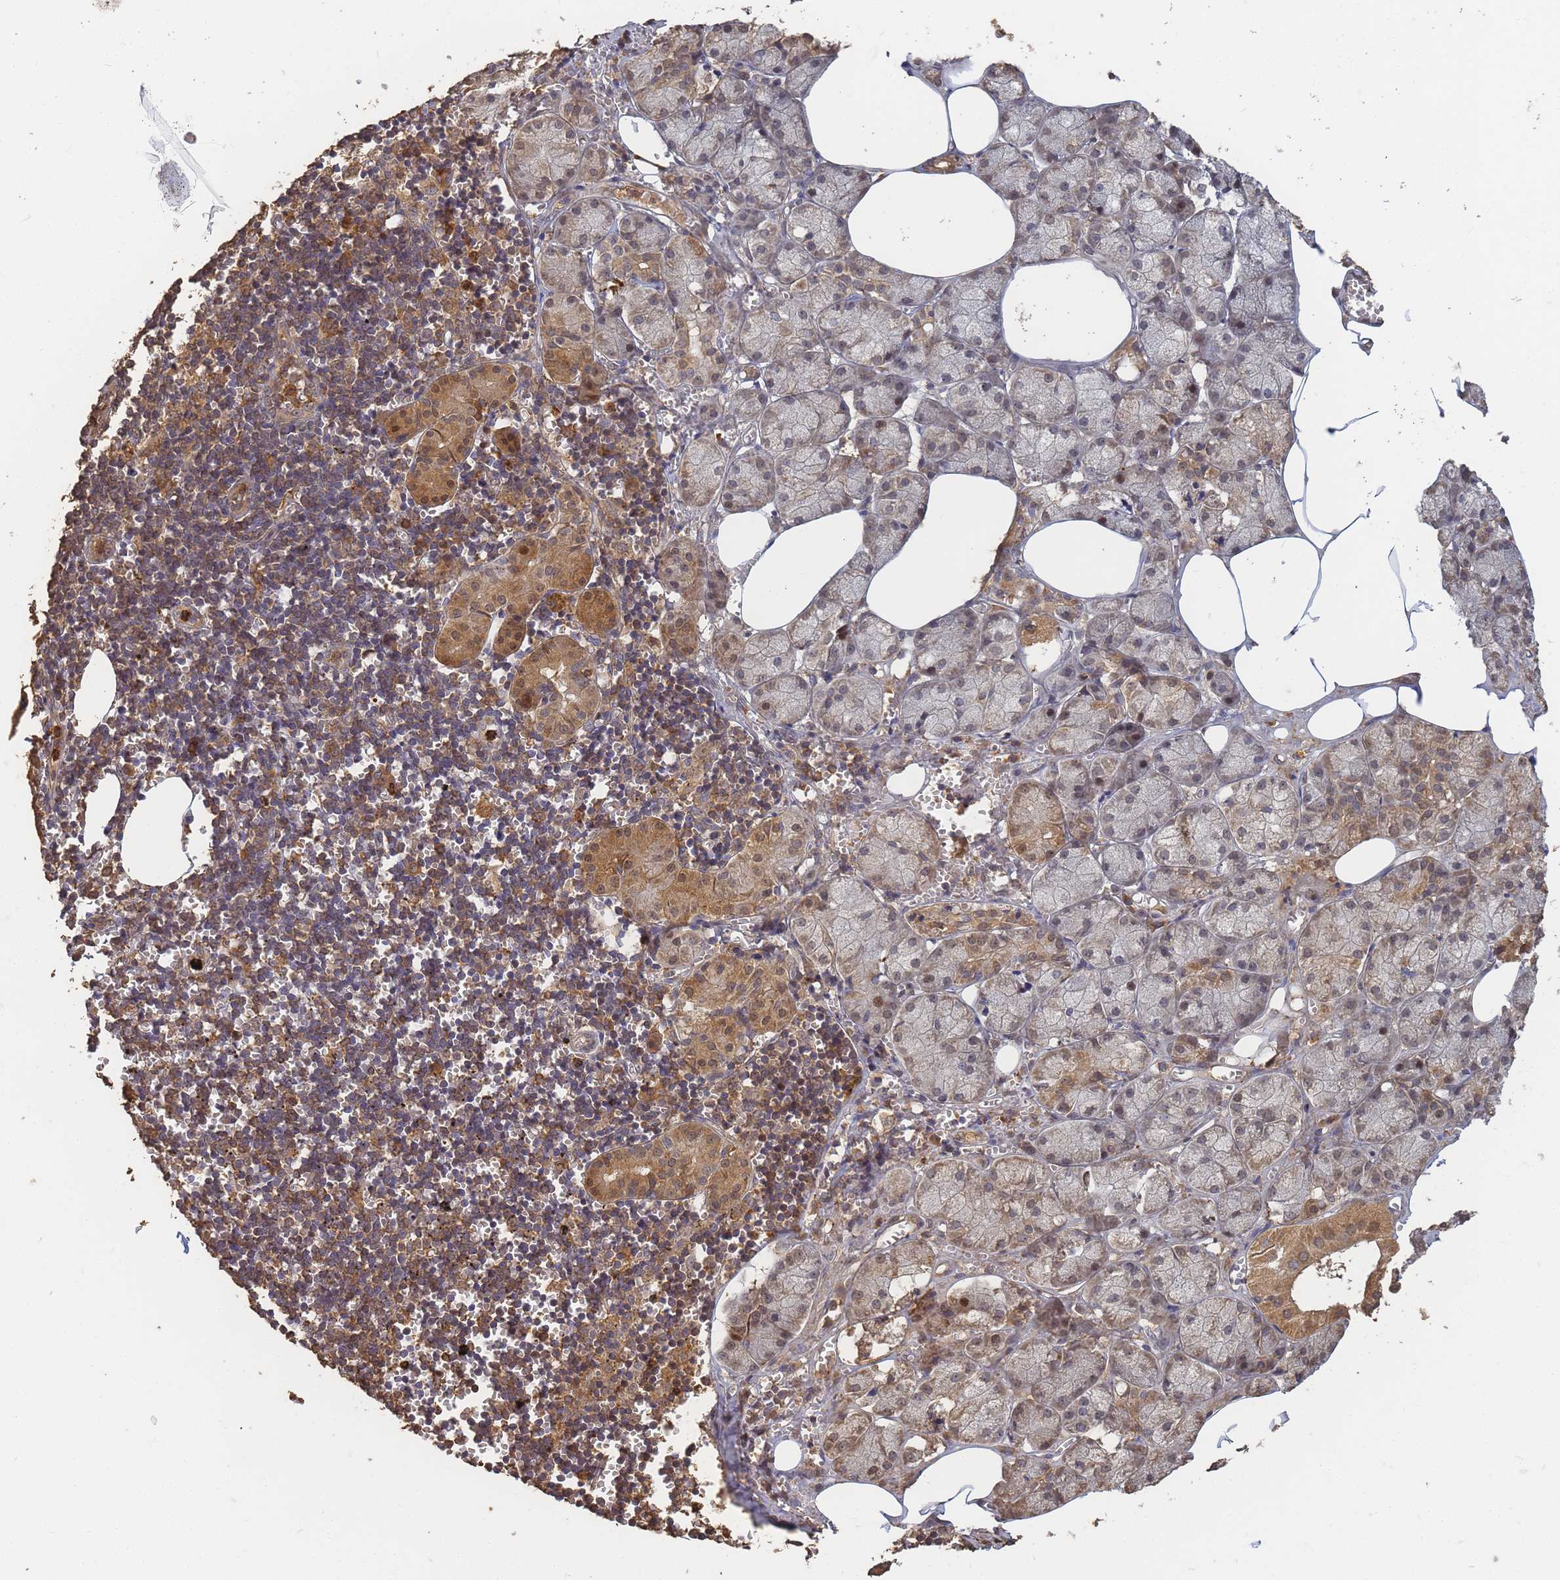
{"staining": {"intensity": "moderate", "quantity": "25%-75%", "location": "cytoplasmic/membranous,nuclear"}, "tissue": "salivary gland", "cell_type": "Glandular cells", "image_type": "normal", "snomed": [{"axis": "morphology", "description": "Normal tissue, NOS"}, {"axis": "topography", "description": "Salivary gland"}], "caption": "Immunohistochemistry (IHC) (DAB (3,3'-diaminobenzidine)) staining of unremarkable human salivary gland reveals moderate cytoplasmic/membranous,nuclear protein positivity in approximately 25%-75% of glandular cells. Immunohistochemistry (IHC) stains the protein of interest in brown and the nuclei are stained blue.", "gene": "ALKBH1", "patient": {"sex": "male", "age": 62}}